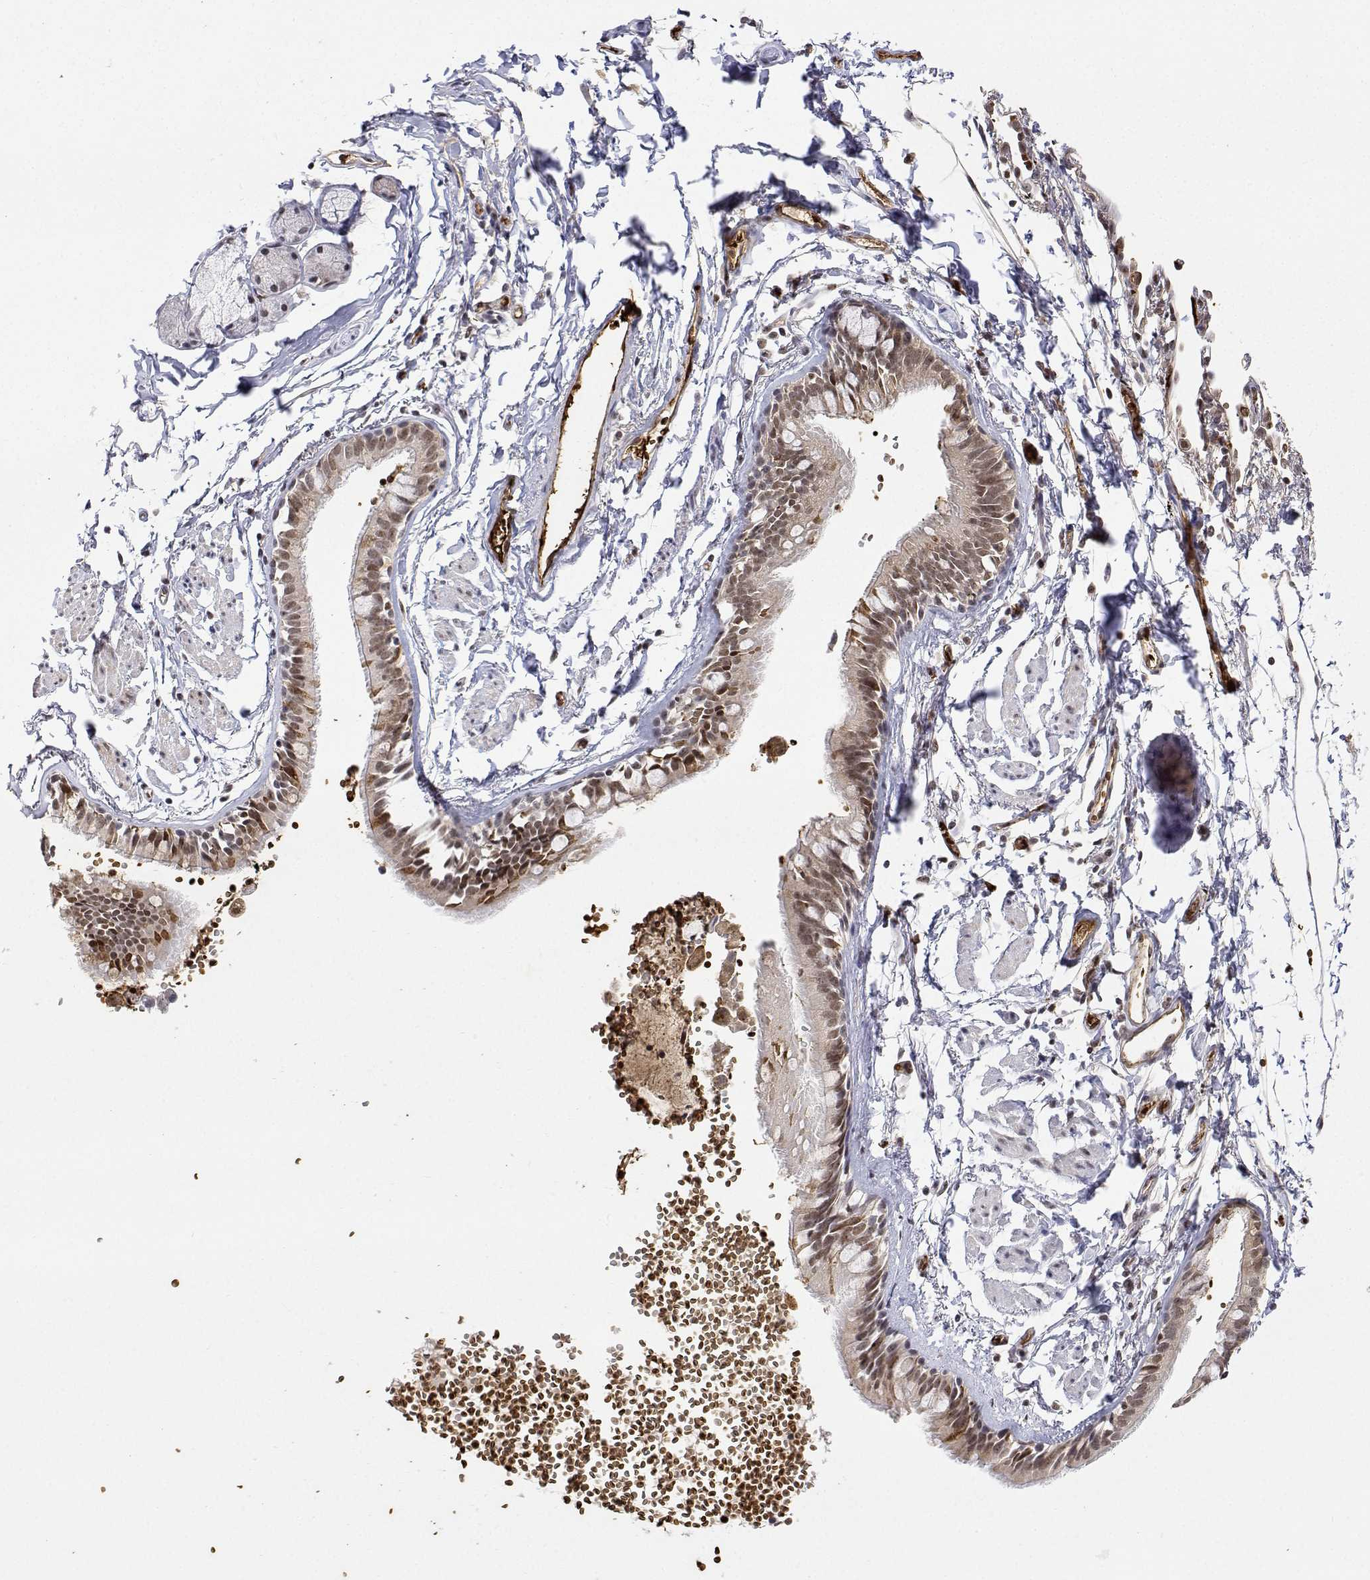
{"staining": {"intensity": "moderate", "quantity": "25%-75%", "location": "nuclear"}, "tissue": "bronchus", "cell_type": "Respiratory epithelial cells", "image_type": "normal", "snomed": [{"axis": "morphology", "description": "Normal tissue, NOS"}, {"axis": "topography", "description": "Cartilage tissue"}, {"axis": "topography", "description": "Bronchus"}], "caption": "Bronchus stained with a protein marker shows moderate staining in respiratory epithelial cells.", "gene": "ADAR", "patient": {"sex": "female", "age": 59}}